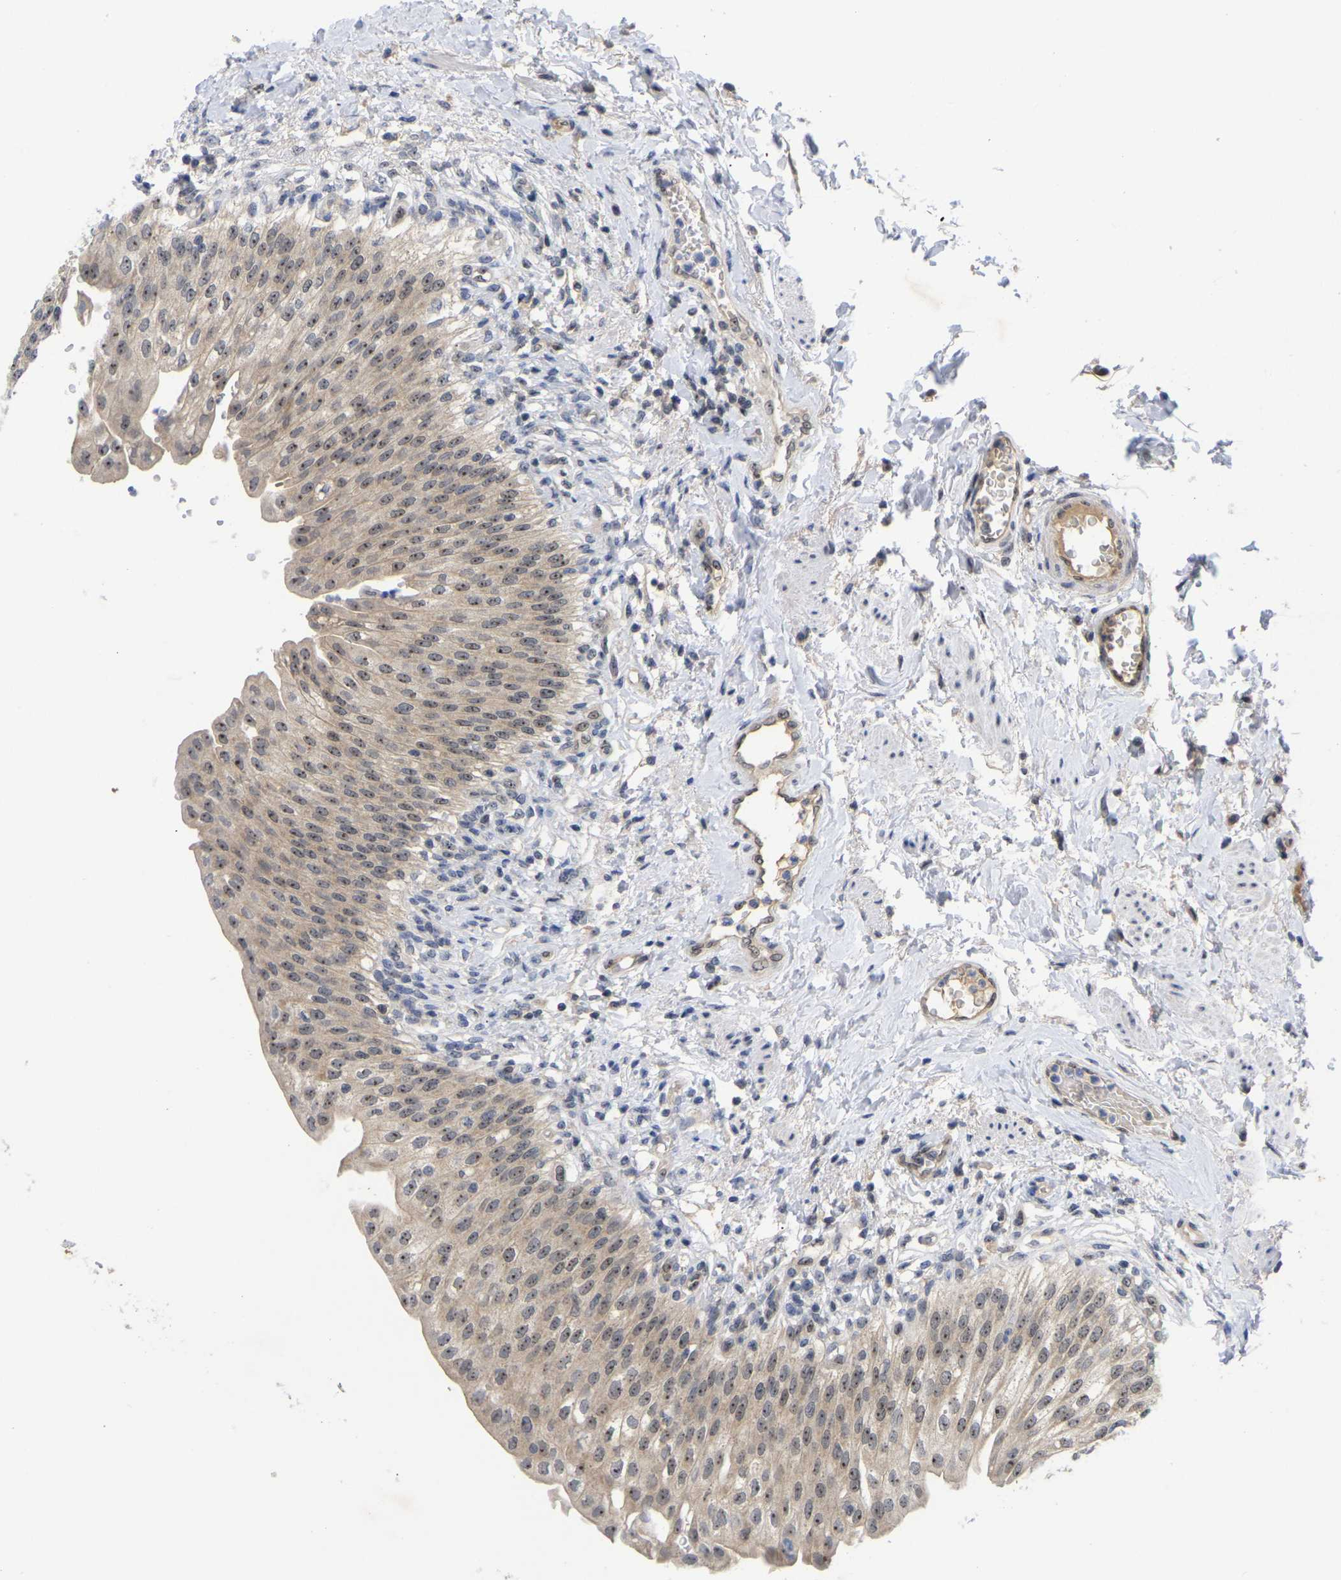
{"staining": {"intensity": "moderate", "quantity": ">75%", "location": "cytoplasmic/membranous,nuclear"}, "tissue": "urinary bladder", "cell_type": "Urothelial cells", "image_type": "normal", "snomed": [{"axis": "morphology", "description": "Normal tissue, NOS"}, {"axis": "topography", "description": "Urinary bladder"}], "caption": "IHC of benign urinary bladder shows medium levels of moderate cytoplasmic/membranous,nuclear staining in about >75% of urothelial cells. The staining was performed using DAB (3,3'-diaminobenzidine) to visualize the protein expression in brown, while the nuclei were stained in blue with hematoxylin (Magnification: 20x).", "gene": "NLE1", "patient": {"sex": "female", "age": 60}}